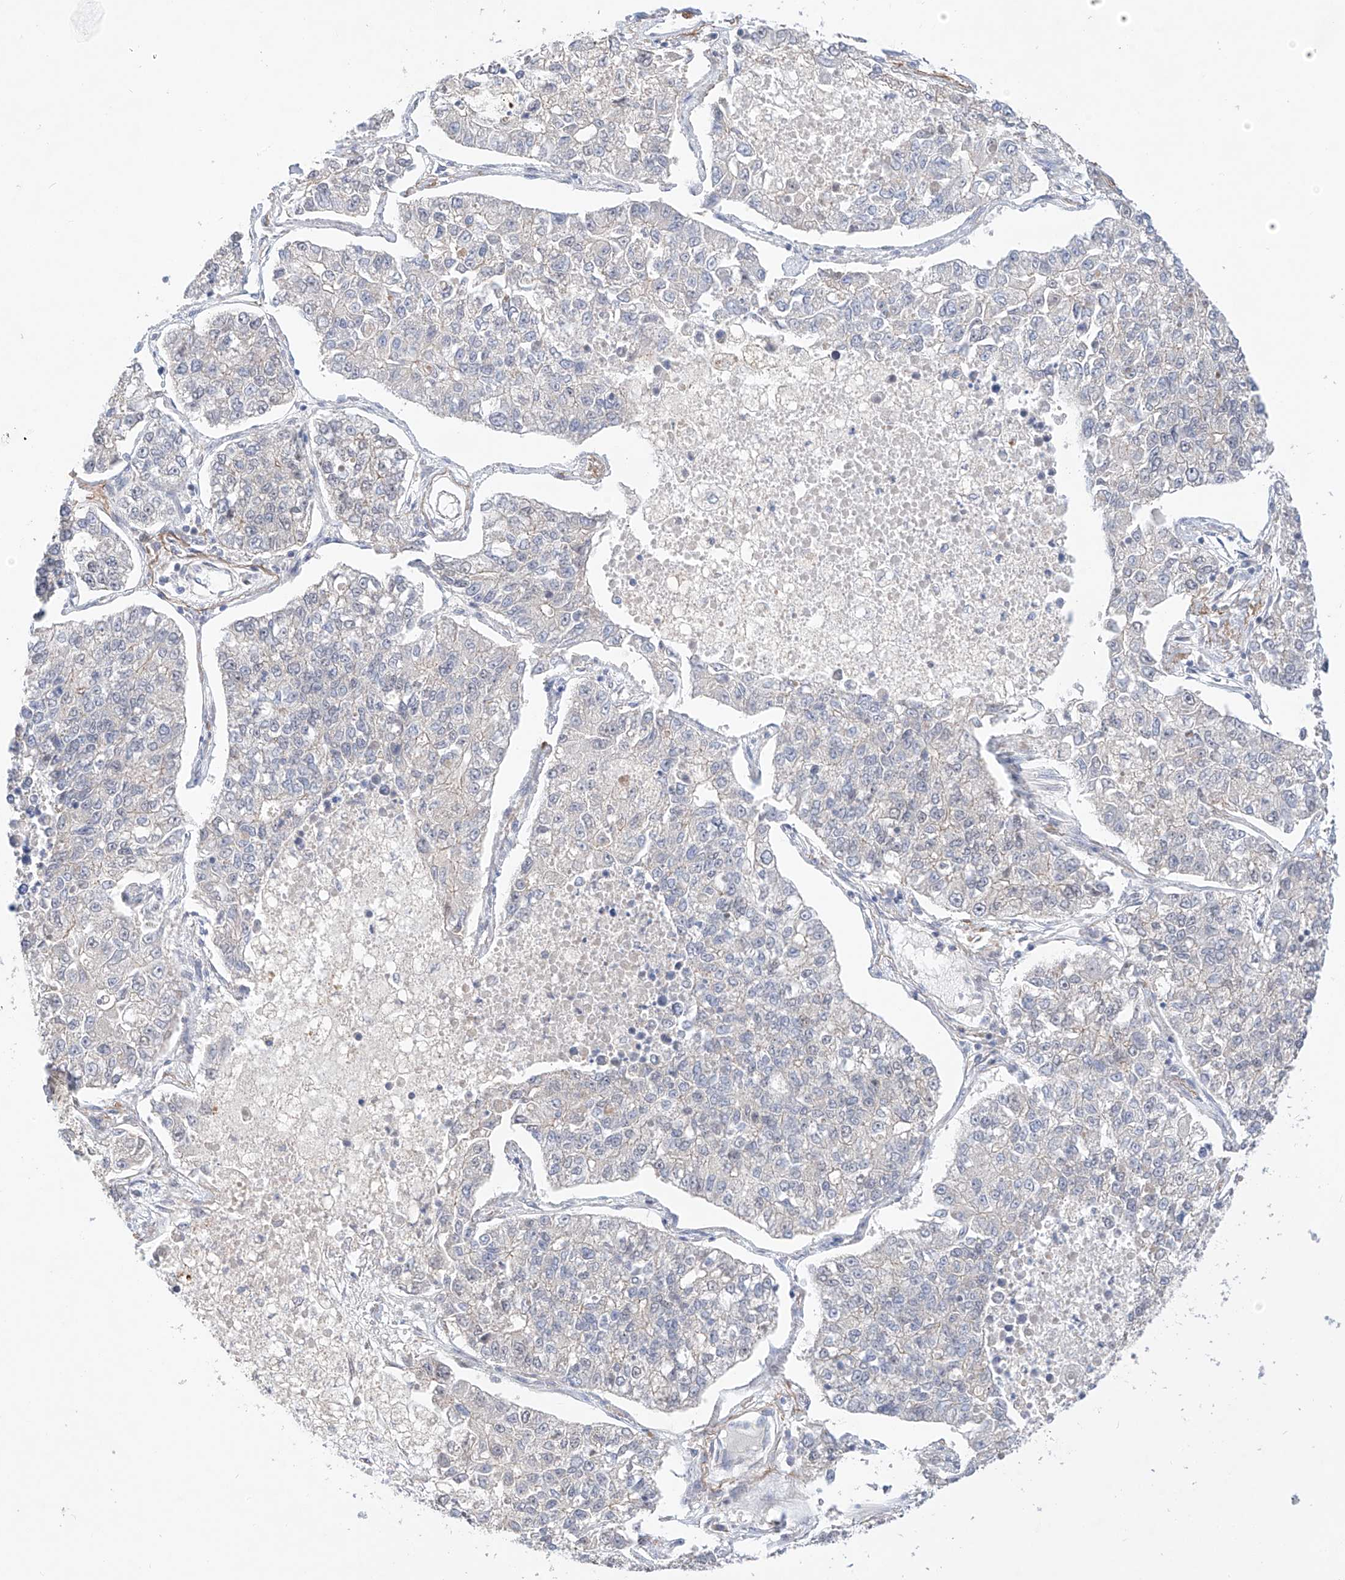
{"staining": {"intensity": "negative", "quantity": "none", "location": "none"}, "tissue": "lung cancer", "cell_type": "Tumor cells", "image_type": "cancer", "snomed": [{"axis": "morphology", "description": "Adenocarcinoma, NOS"}, {"axis": "topography", "description": "Lung"}], "caption": "Tumor cells are negative for brown protein staining in lung cancer (adenocarcinoma). (DAB (3,3'-diaminobenzidine) immunohistochemistry (IHC) with hematoxylin counter stain).", "gene": "TSR2", "patient": {"sex": "male", "age": 49}}